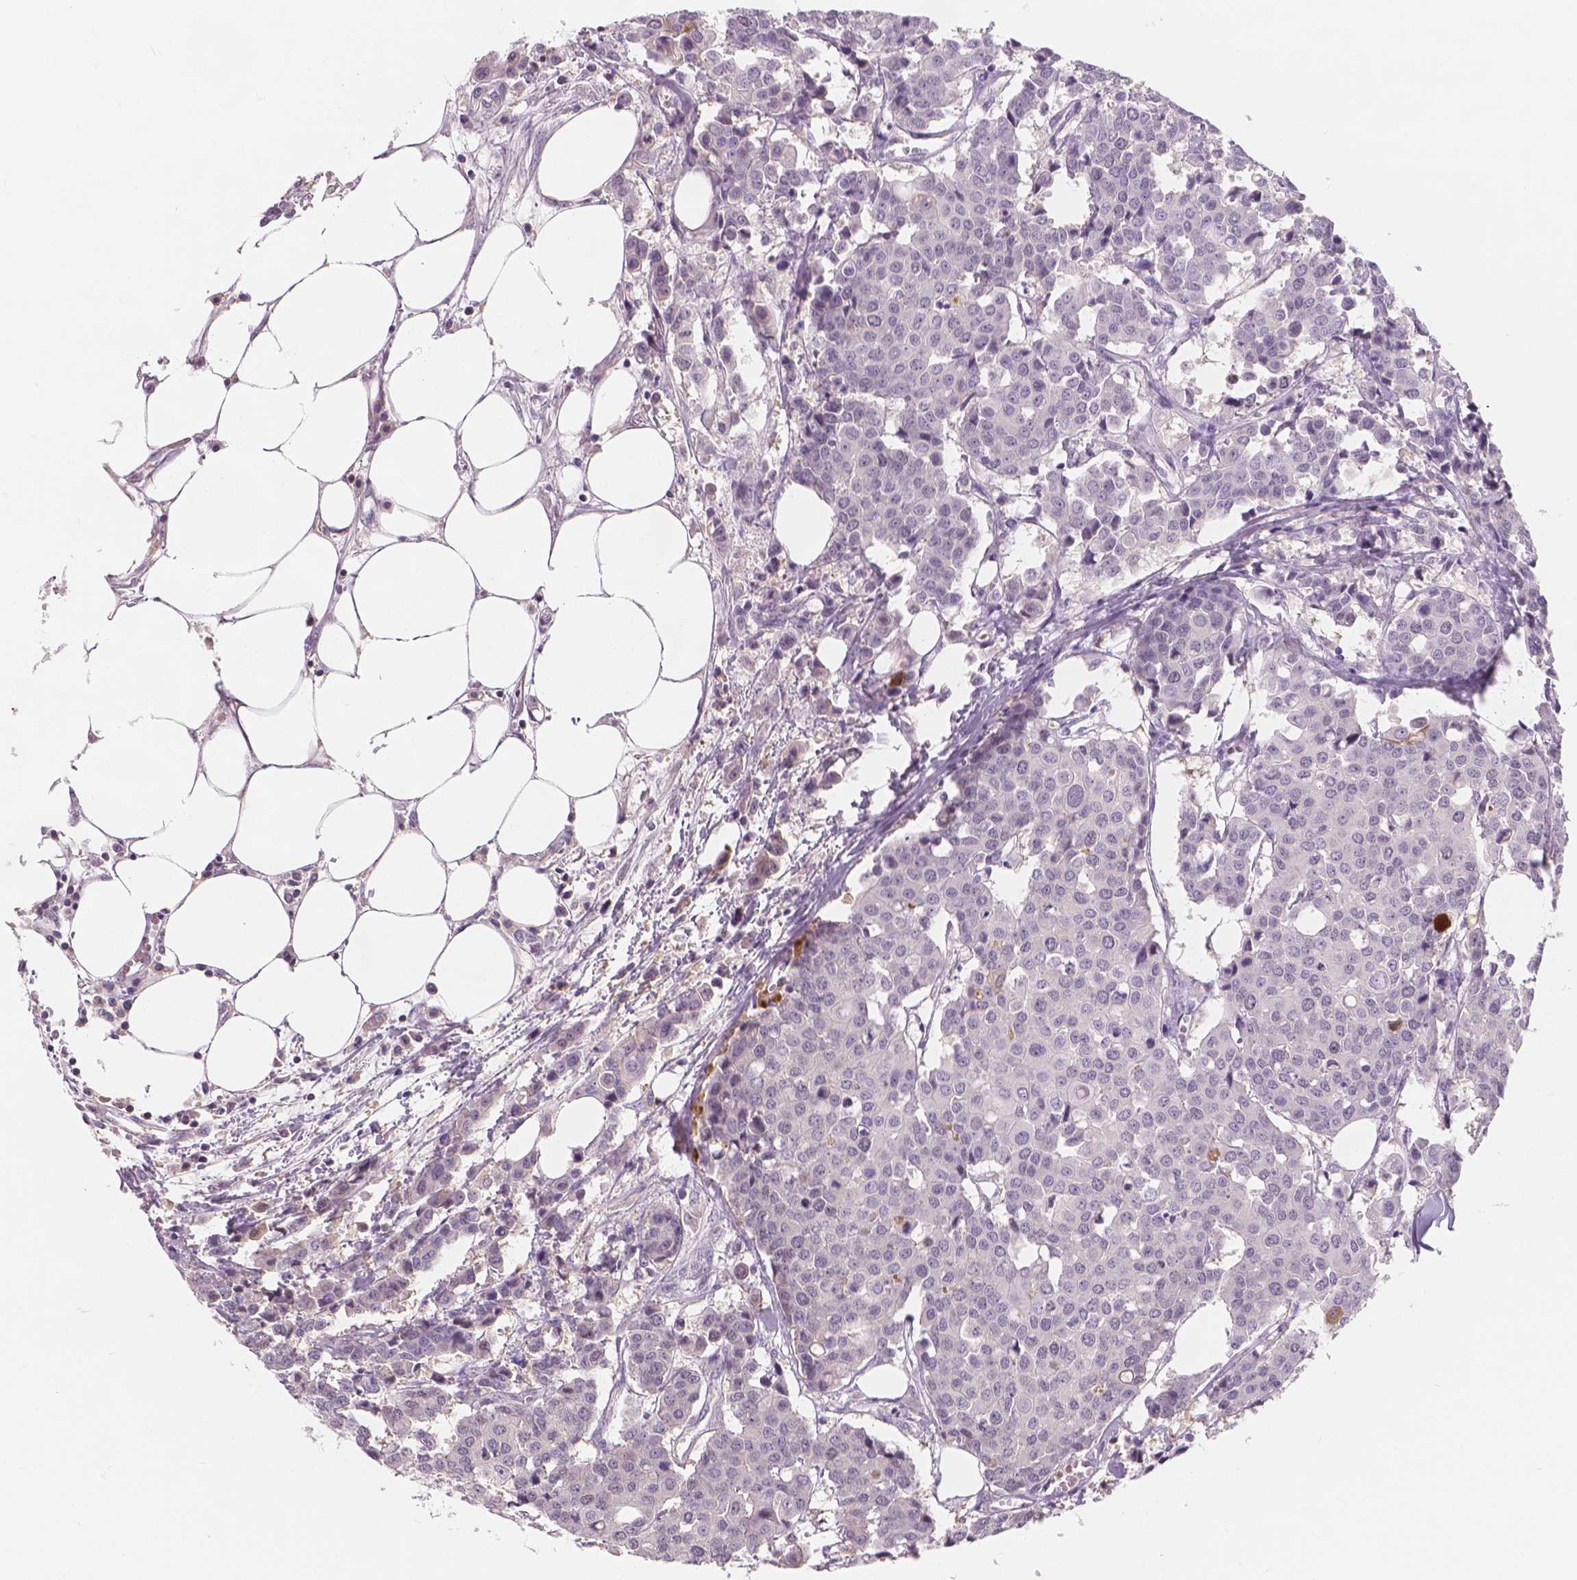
{"staining": {"intensity": "negative", "quantity": "none", "location": "none"}, "tissue": "carcinoid", "cell_type": "Tumor cells", "image_type": "cancer", "snomed": [{"axis": "morphology", "description": "Carcinoid, malignant, NOS"}, {"axis": "topography", "description": "Colon"}], "caption": "Immunohistochemistry (IHC) of carcinoid exhibits no positivity in tumor cells.", "gene": "APOA4", "patient": {"sex": "male", "age": 81}}